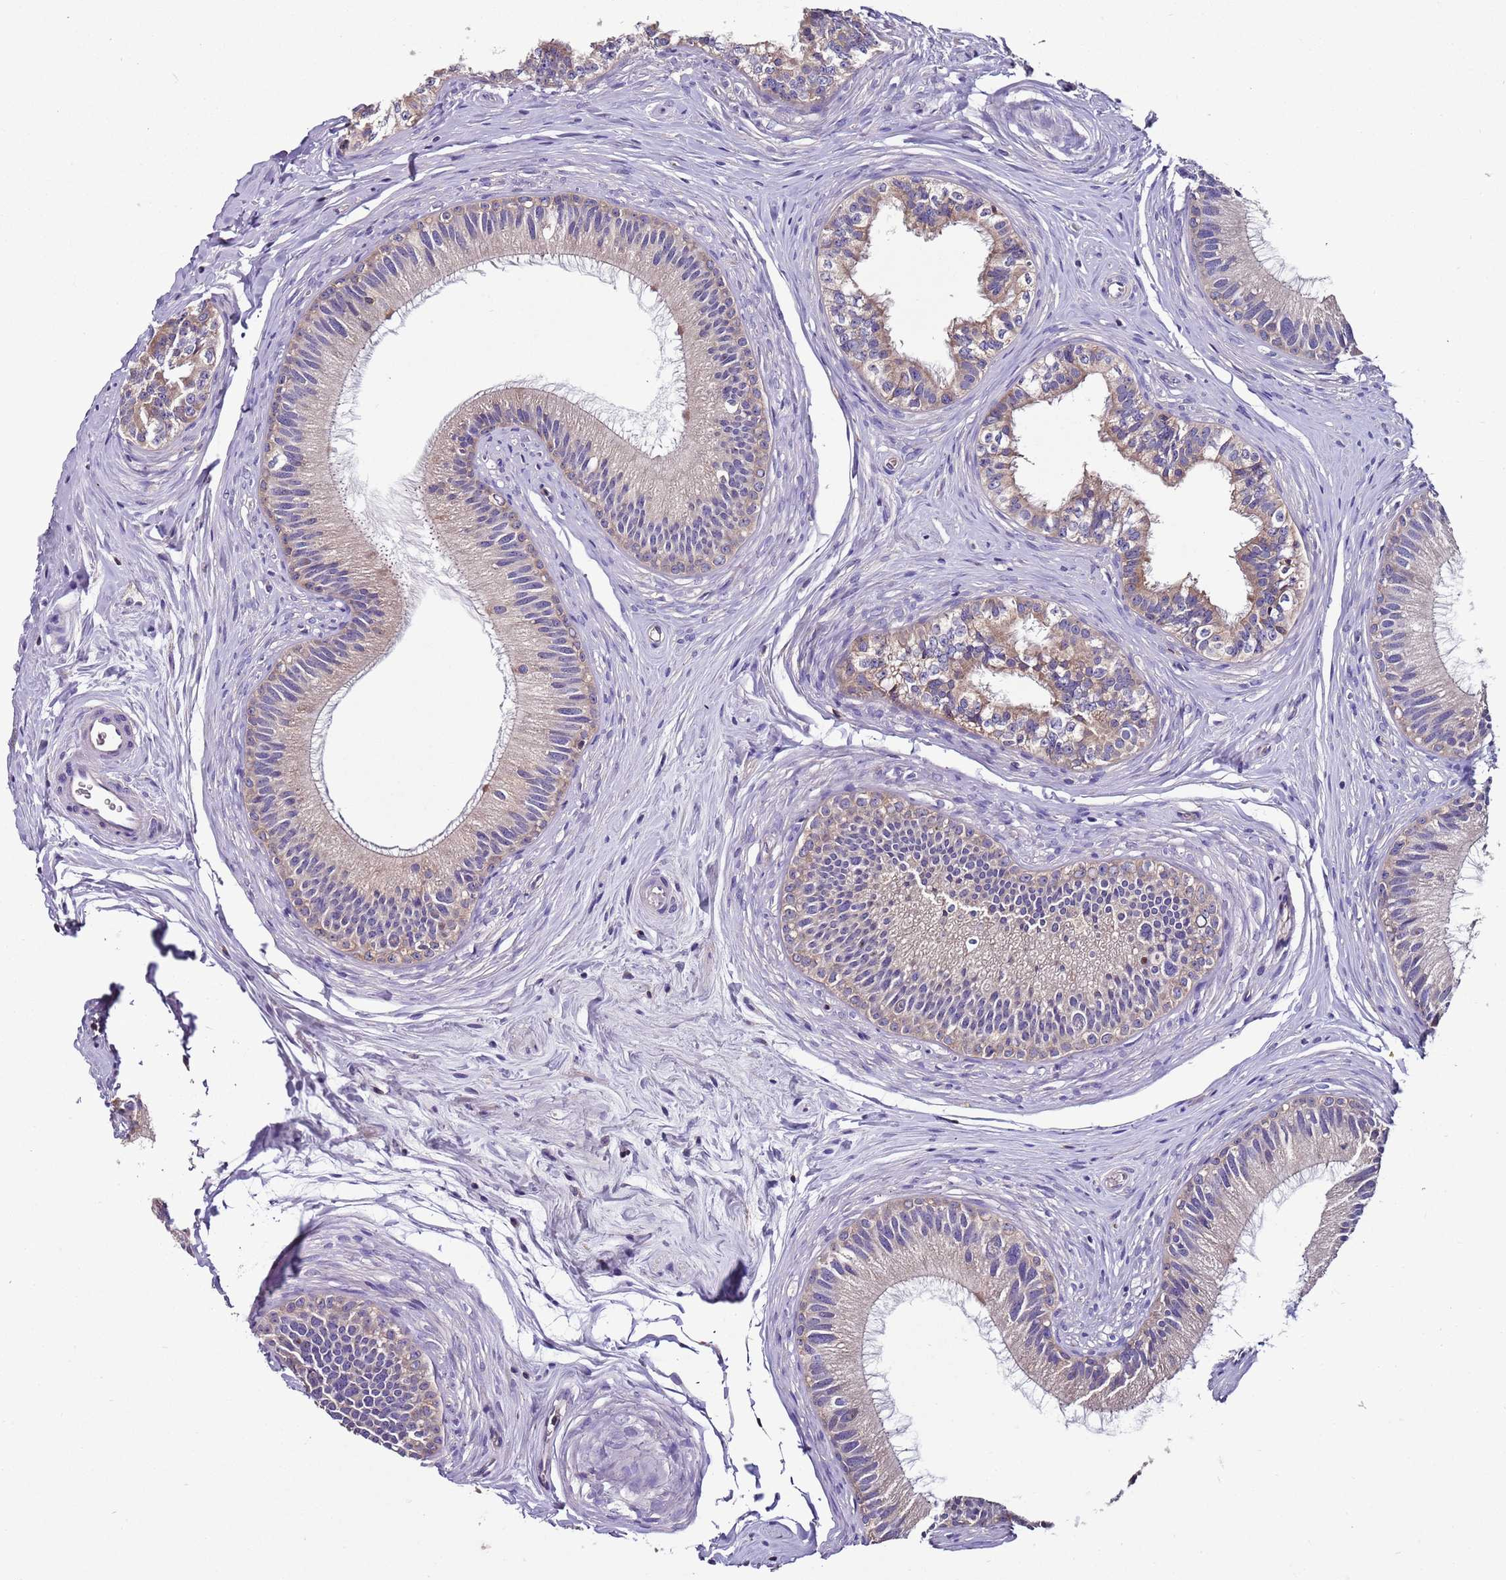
{"staining": {"intensity": "weak", "quantity": "25%-75%", "location": "cytoplasmic/membranous"}, "tissue": "epididymis", "cell_type": "Glandular cells", "image_type": "normal", "snomed": [{"axis": "morphology", "description": "Normal tissue, NOS"}, {"axis": "topography", "description": "Epididymis"}], "caption": "Immunohistochemistry photomicrograph of benign human epididymis stained for a protein (brown), which exhibits low levels of weak cytoplasmic/membranous staining in approximately 25%-75% of glandular cells.", "gene": "IGIP", "patient": {"sex": "male", "age": 27}}